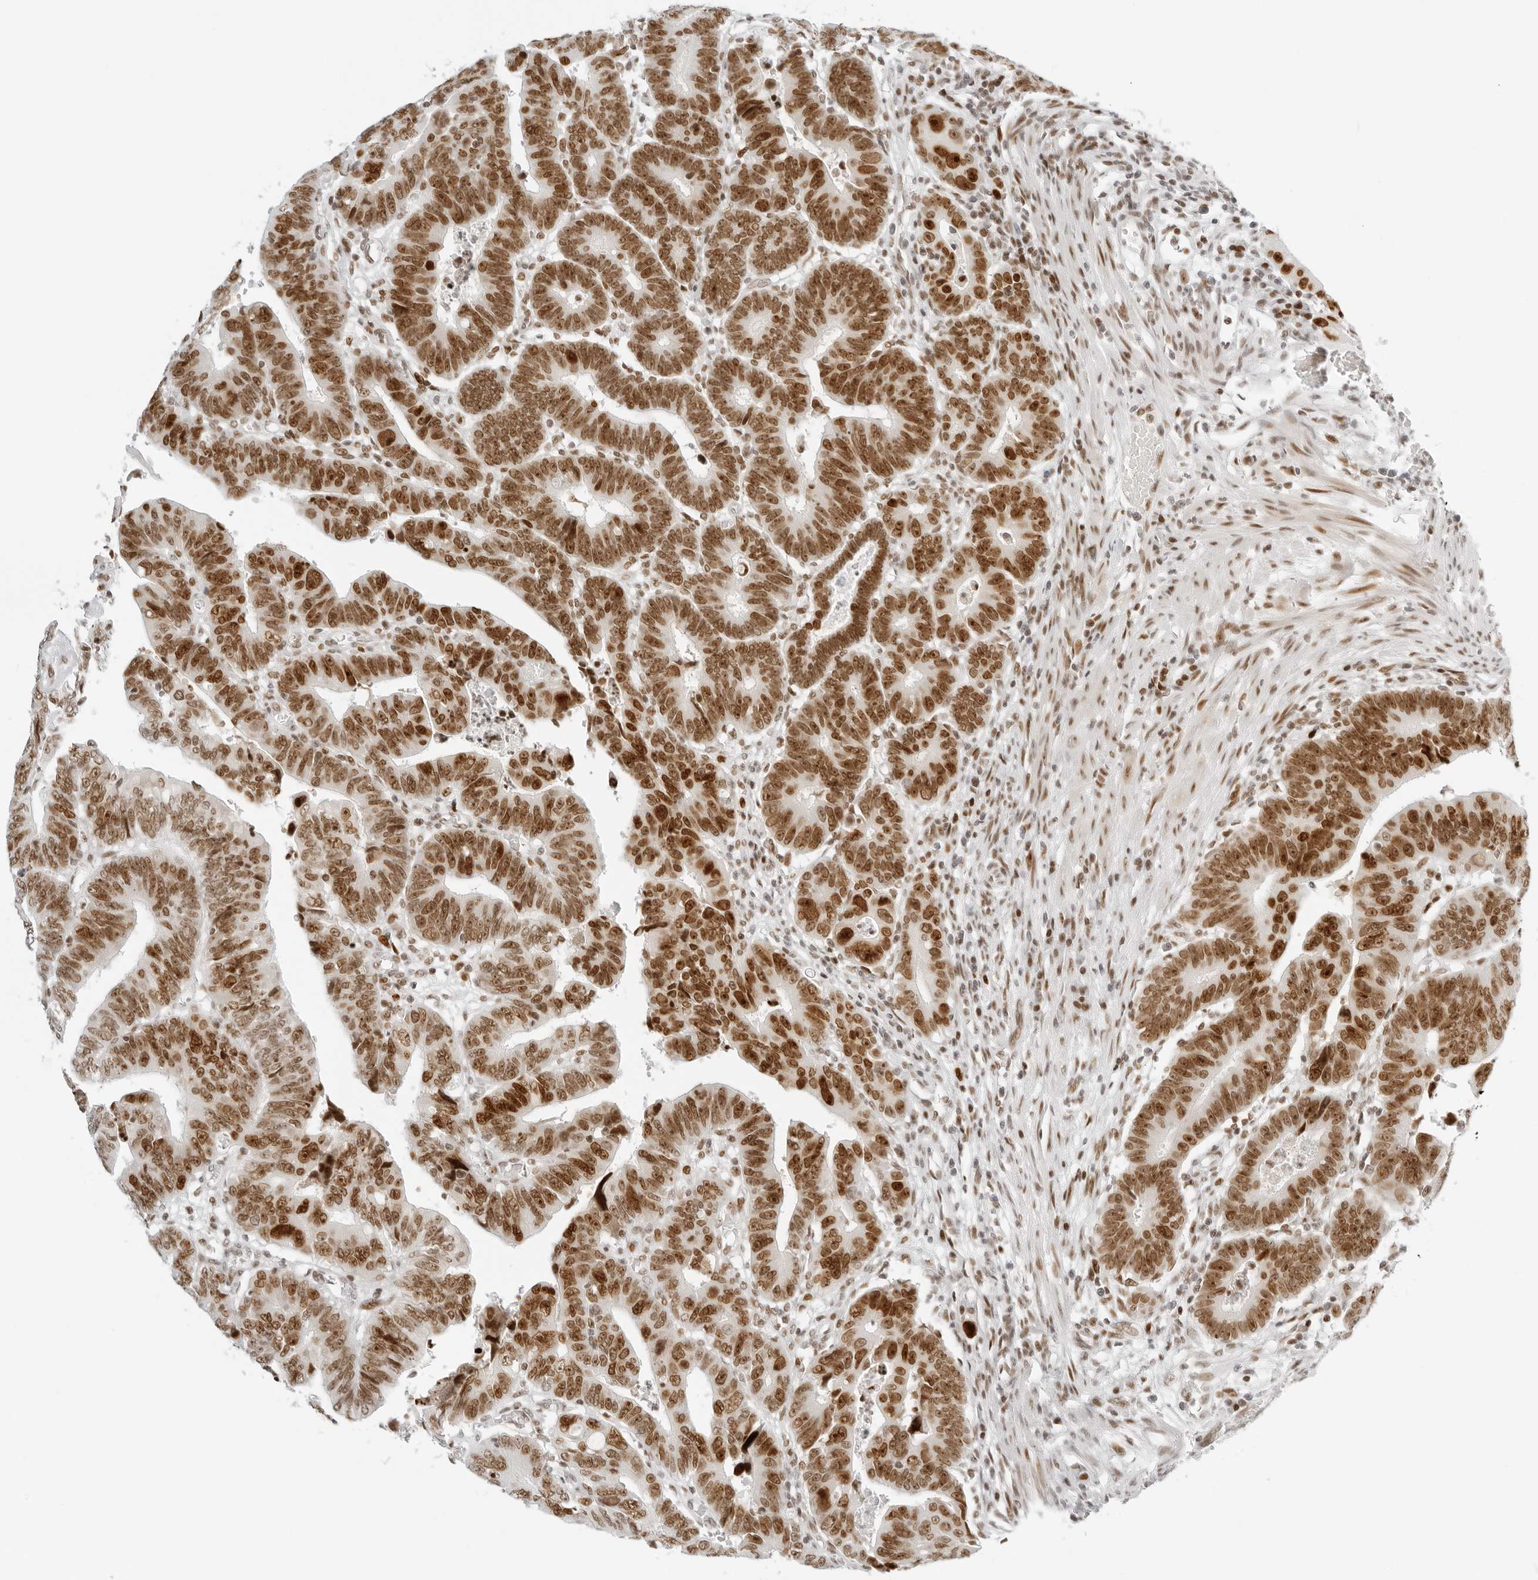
{"staining": {"intensity": "moderate", "quantity": ">75%", "location": "nuclear"}, "tissue": "colorectal cancer", "cell_type": "Tumor cells", "image_type": "cancer", "snomed": [{"axis": "morphology", "description": "Adenocarcinoma, NOS"}, {"axis": "topography", "description": "Rectum"}], "caption": "Colorectal cancer (adenocarcinoma) stained with immunohistochemistry shows moderate nuclear positivity in approximately >75% of tumor cells.", "gene": "RCC1", "patient": {"sex": "female", "age": 65}}